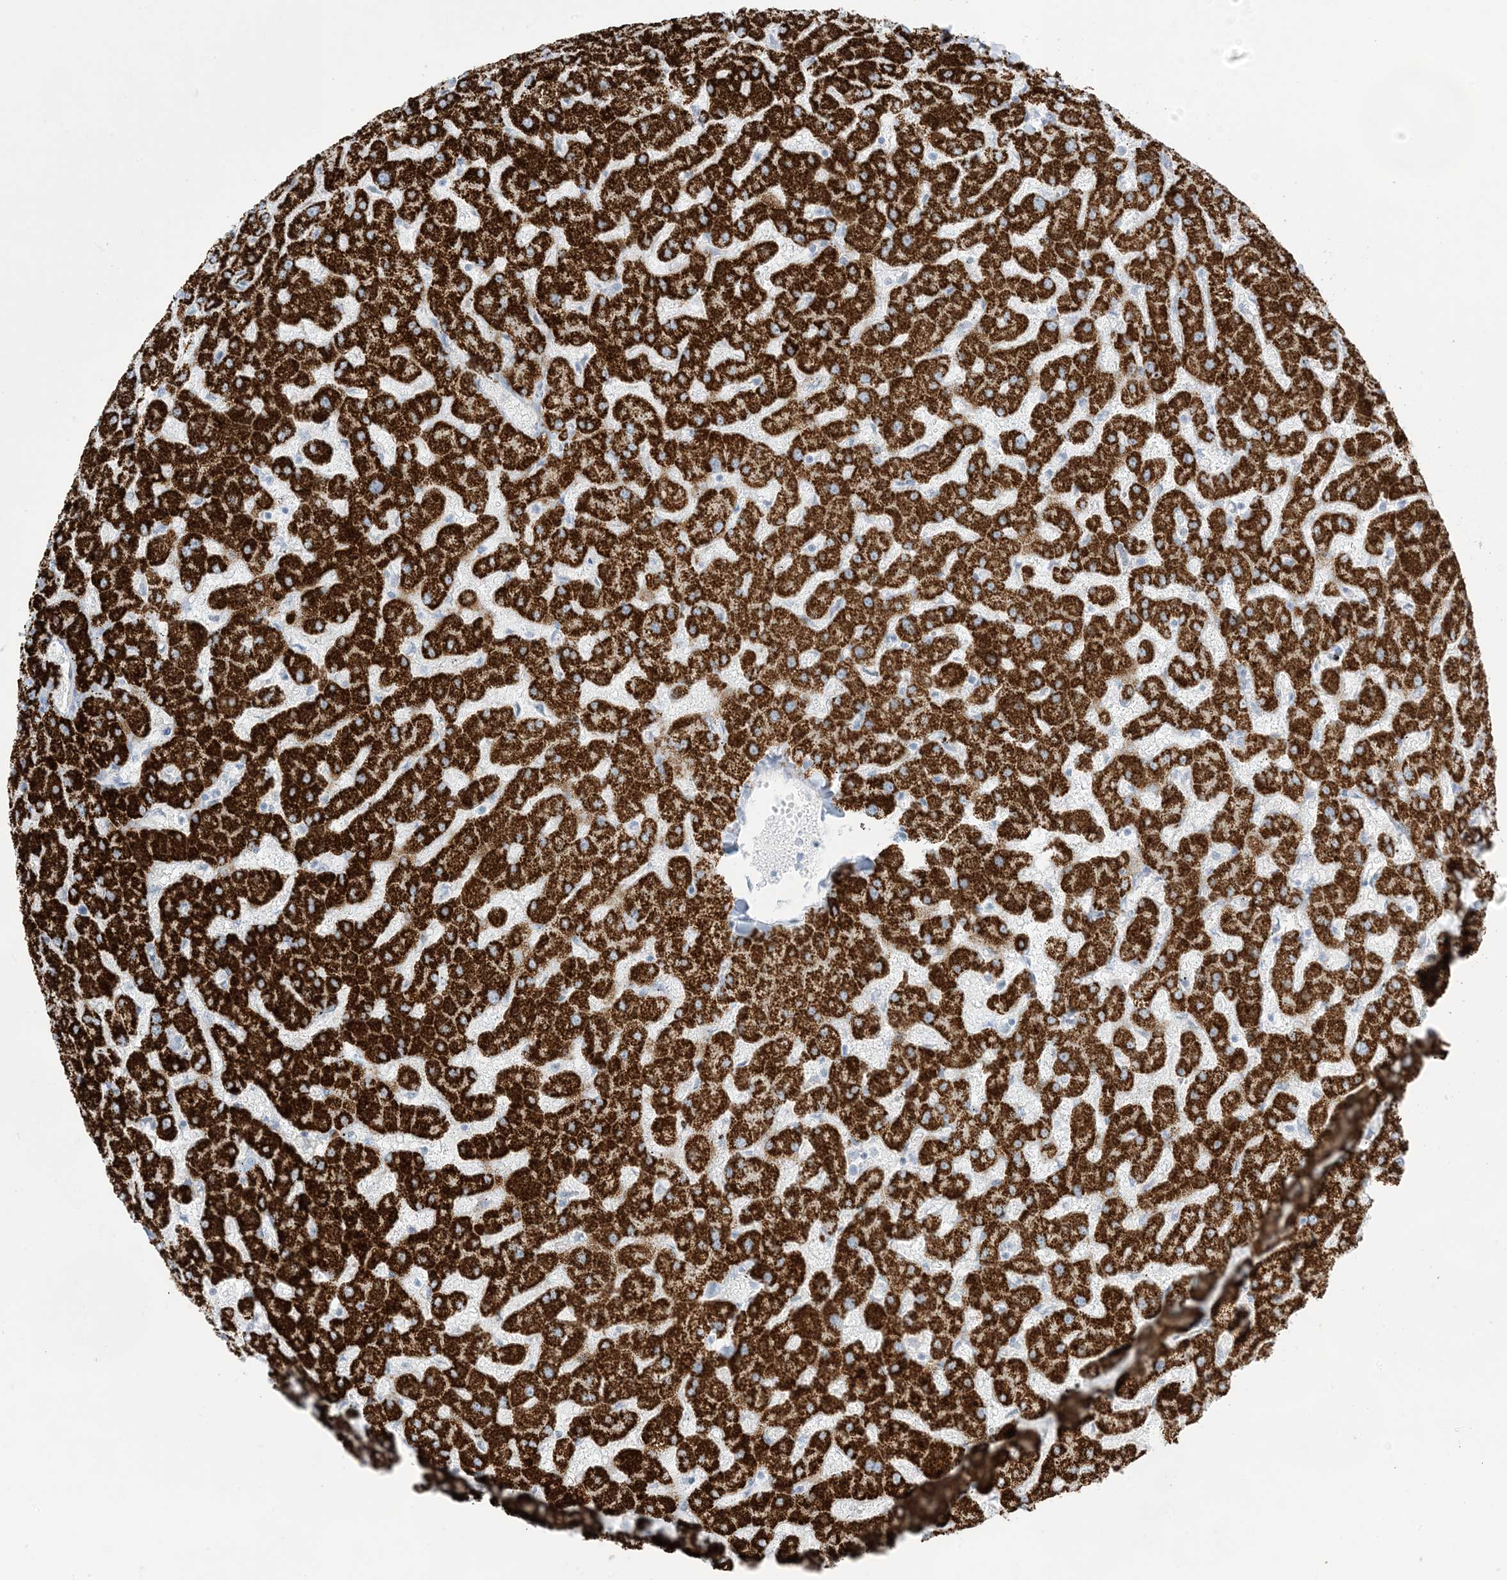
{"staining": {"intensity": "negative", "quantity": "none", "location": "none"}, "tissue": "liver", "cell_type": "Cholangiocytes", "image_type": "normal", "snomed": [{"axis": "morphology", "description": "Normal tissue, NOS"}, {"axis": "topography", "description": "Liver"}], "caption": "This is an immunohistochemistry (IHC) photomicrograph of normal human liver. There is no expression in cholangiocytes.", "gene": "PID1", "patient": {"sex": "female", "age": 63}}